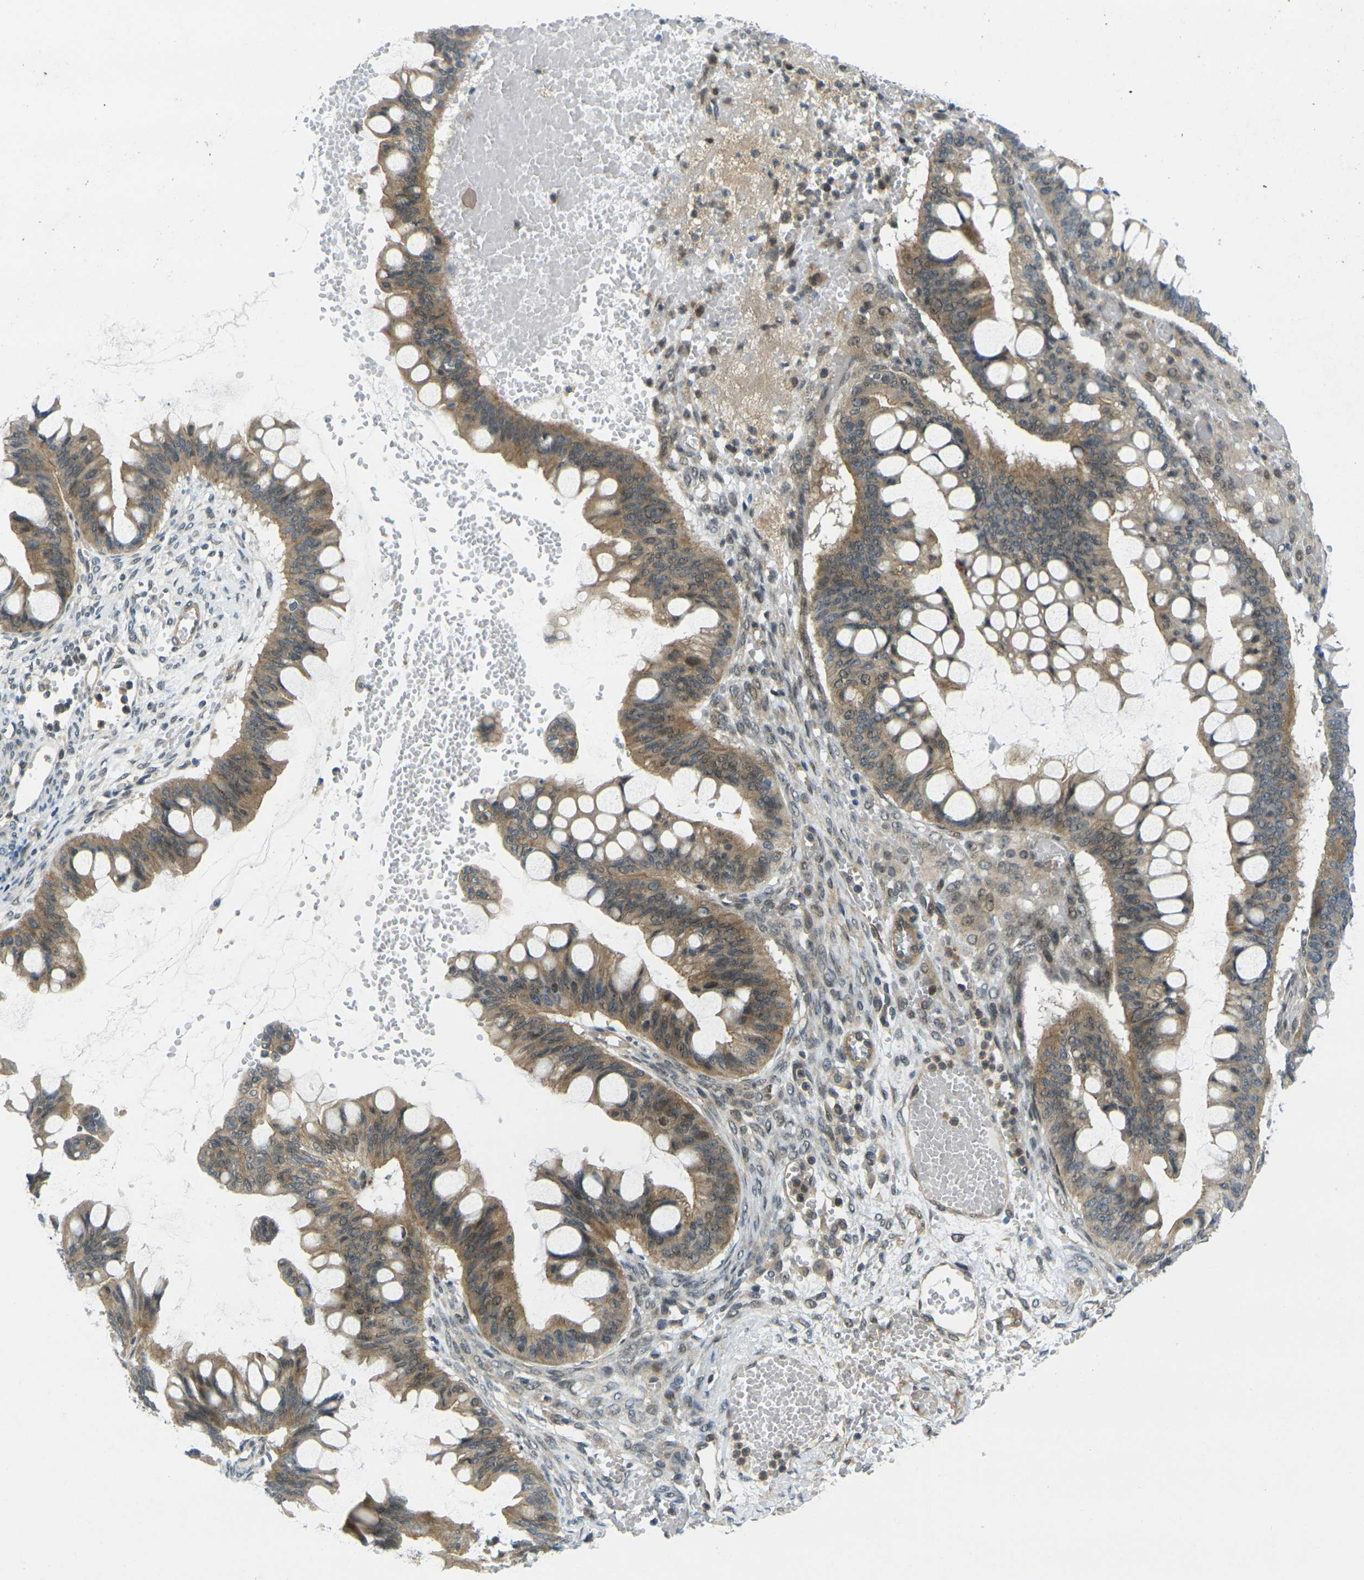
{"staining": {"intensity": "moderate", "quantity": ">75%", "location": "cytoplasmic/membranous"}, "tissue": "ovarian cancer", "cell_type": "Tumor cells", "image_type": "cancer", "snomed": [{"axis": "morphology", "description": "Cystadenocarcinoma, mucinous, NOS"}, {"axis": "topography", "description": "Ovary"}], "caption": "IHC photomicrograph of ovarian mucinous cystadenocarcinoma stained for a protein (brown), which demonstrates medium levels of moderate cytoplasmic/membranous expression in approximately >75% of tumor cells.", "gene": "KCTD10", "patient": {"sex": "female", "age": 73}}